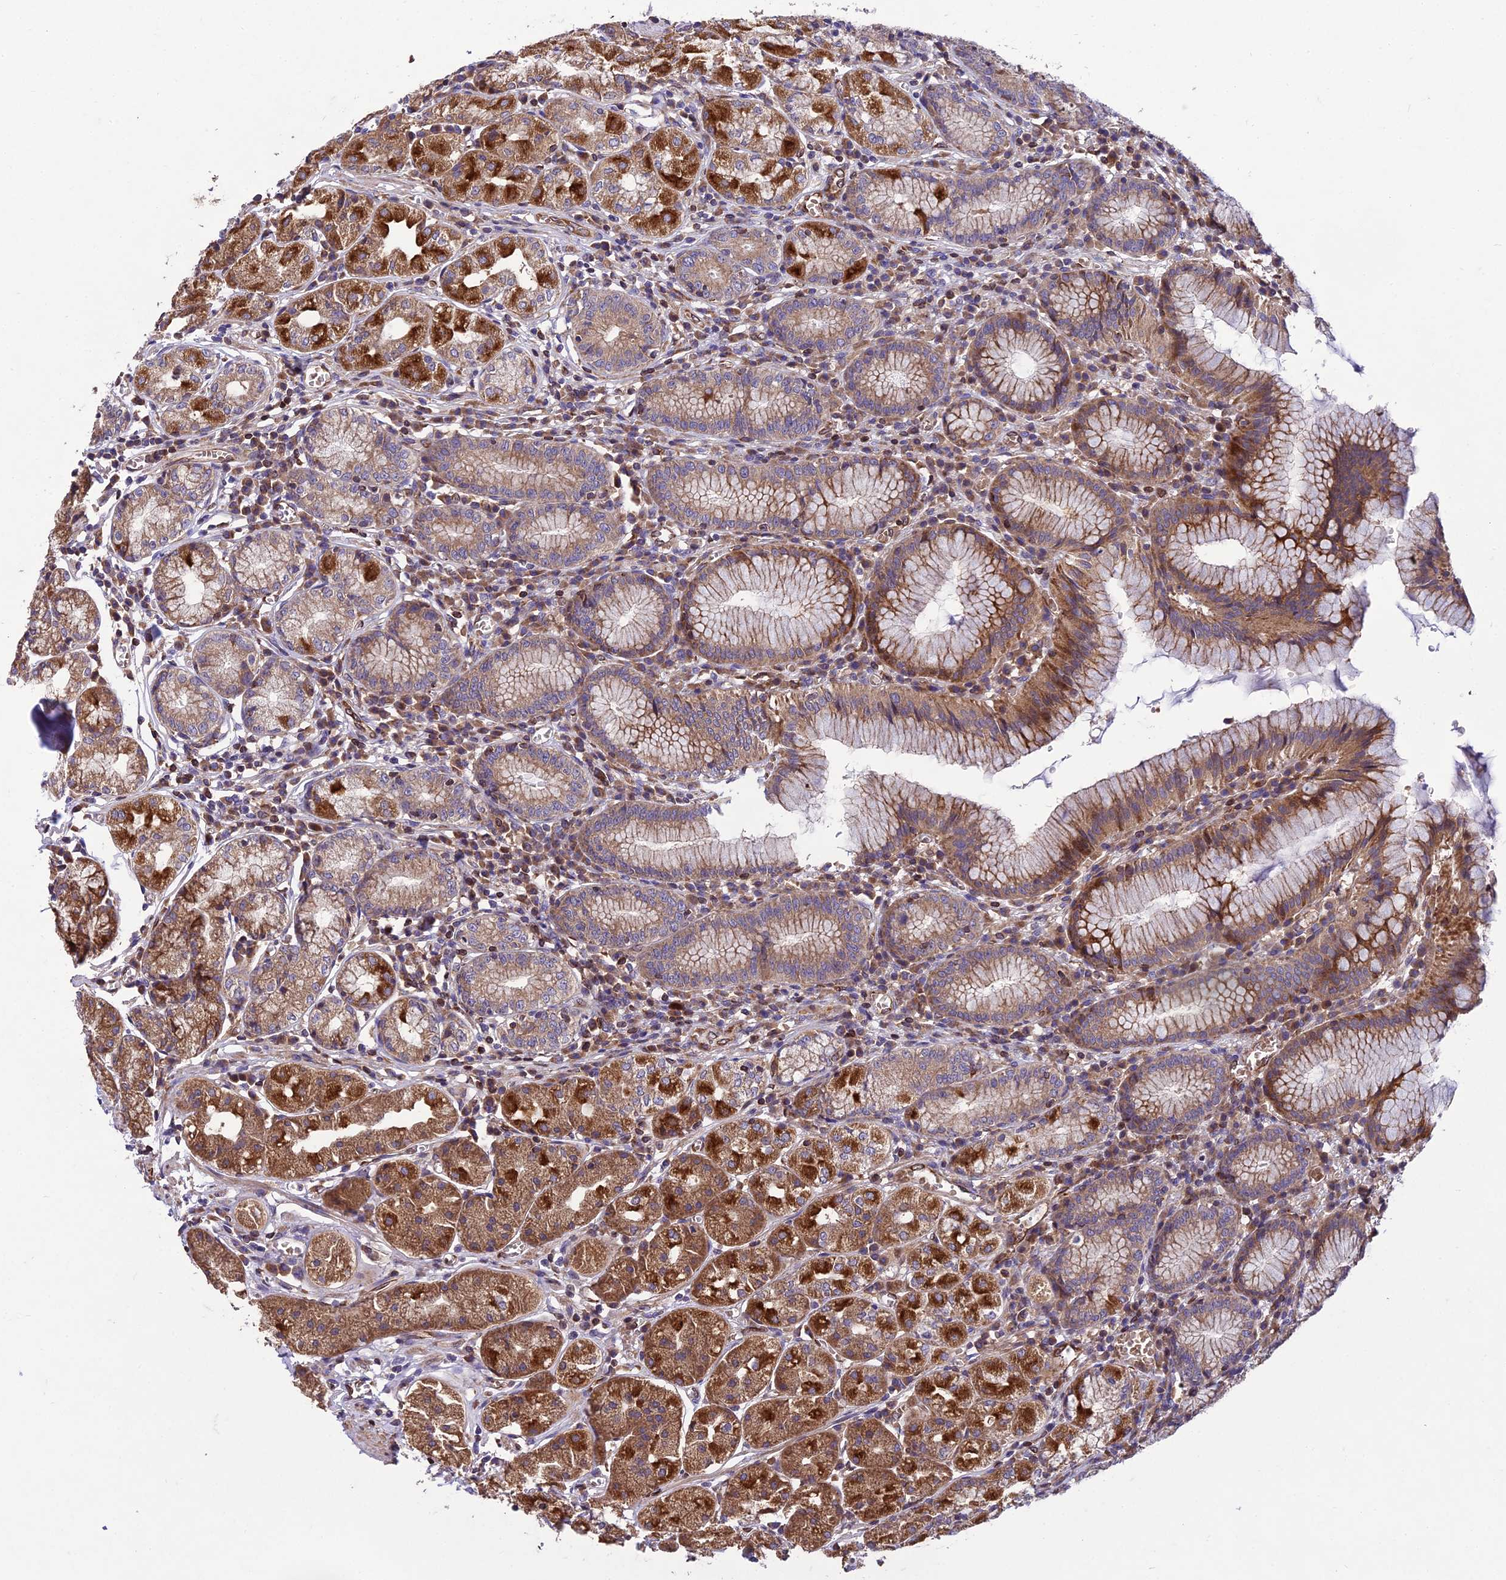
{"staining": {"intensity": "strong", "quantity": ">75%", "location": "cytoplasmic/membranous"}, "tissue": "stomach", "cell_type": "Glandular cells", "image_type": "normal", "snomed": [{"axis": "morphology", "description": "Normal tissue, NOS"}, {"axis": "topography", "description": "Stomach"}], "caption": "High-magnification brightfield microscopy of benign stomach stained with DAB (brown) and counterstained with hematoxylin (blue). glandular cells exhibit strong cytoplasmic/membranous expression is appreciated in about>75% of cells.", "gene": "GIMAP1", "patient": {"sex": "male", "age": 55}}